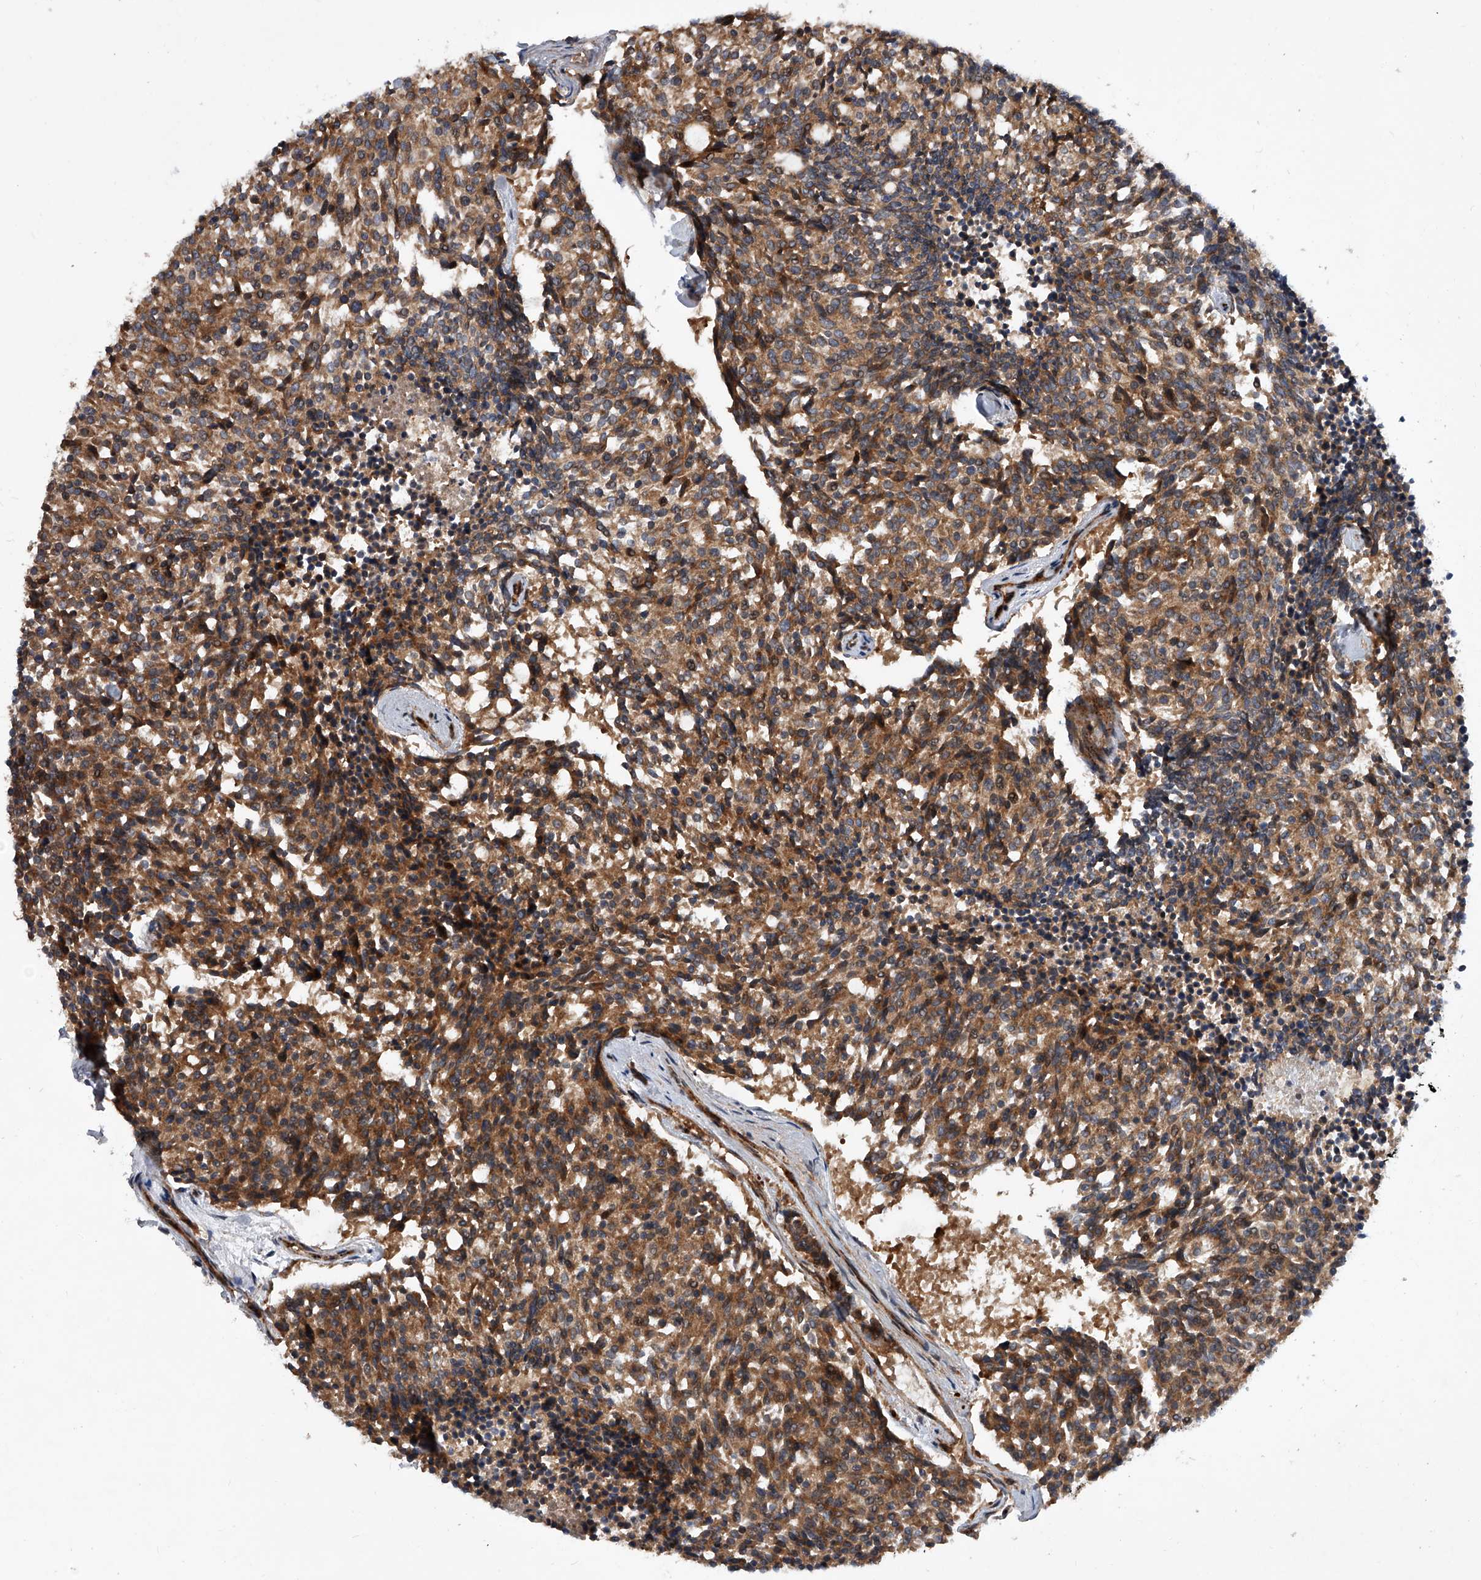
{"staining": {"intensity": "moderate", "quantity": ">75%", "location": "cytoplasmic/membranous"}, "tissue": "carcinoid", "cell_type": "Tumor cells", "image_type": "cancer", "snomed": [{"axis": "morphology", "description": "Carcinoid, malignant, NOS"}, {"axis": "topography", "description": "Pancreas"}], "caption": "Moderate cytoplasmic/membranous expression is appreciated in approximately >75% of tumor cells in carcinoid.", "gene": "USP47", "patient": {"sex": "female", "age": 54}}